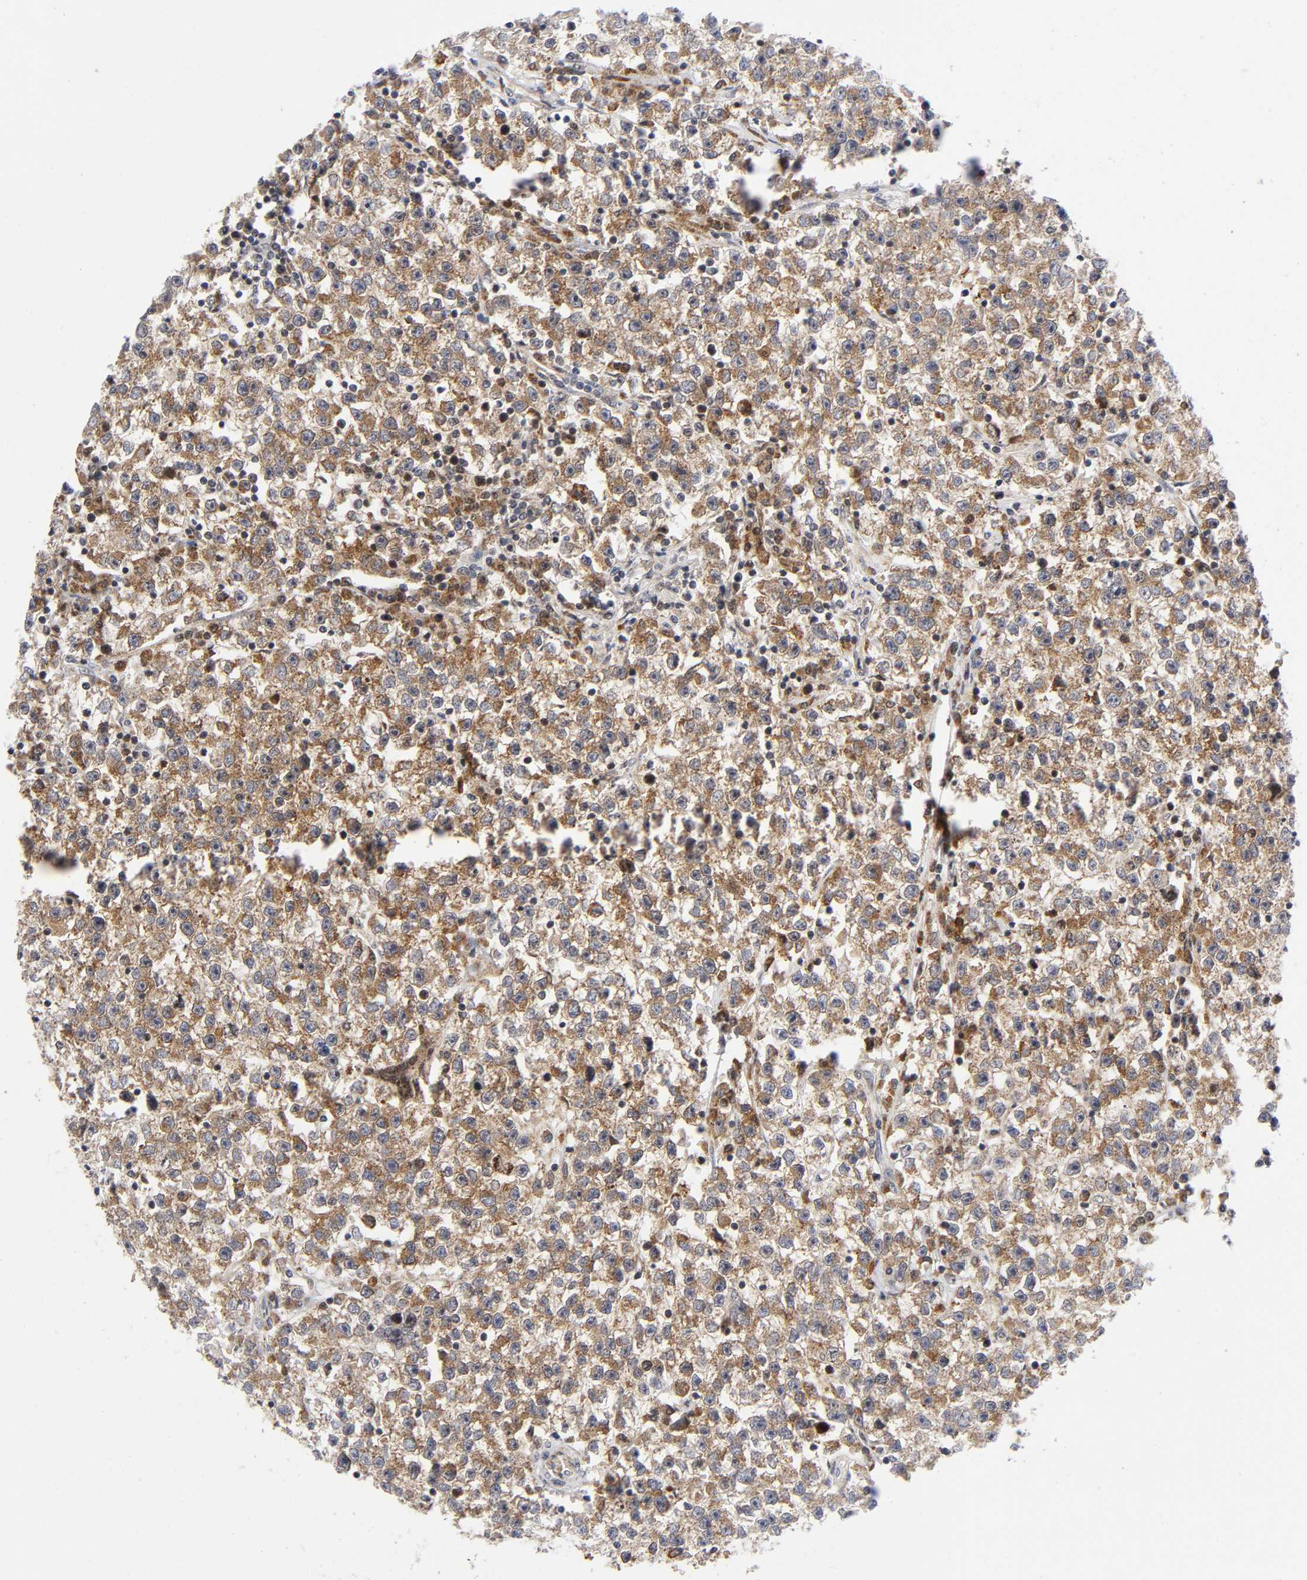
{"staining": {"intensity": "moderate", "quantity": ">75%", "location": "cytoplasmic/membranous"}, "tissue": "testis cancer", "cell_type": "Tumor cells", "image_type": "cancer", "snomed": [{"axis": "morphology", "description": "Seminoma, NOS"}, {"axis": "topography", "description": "Testis"}], "caption": "Tumor cells show medium levels of moderate cytoplasmic/membranous positivity in approximately >75% of cells in testis cancer (seminoma).", "gene": "EIF5", "patient": {"sex": "male", "age": 22}}